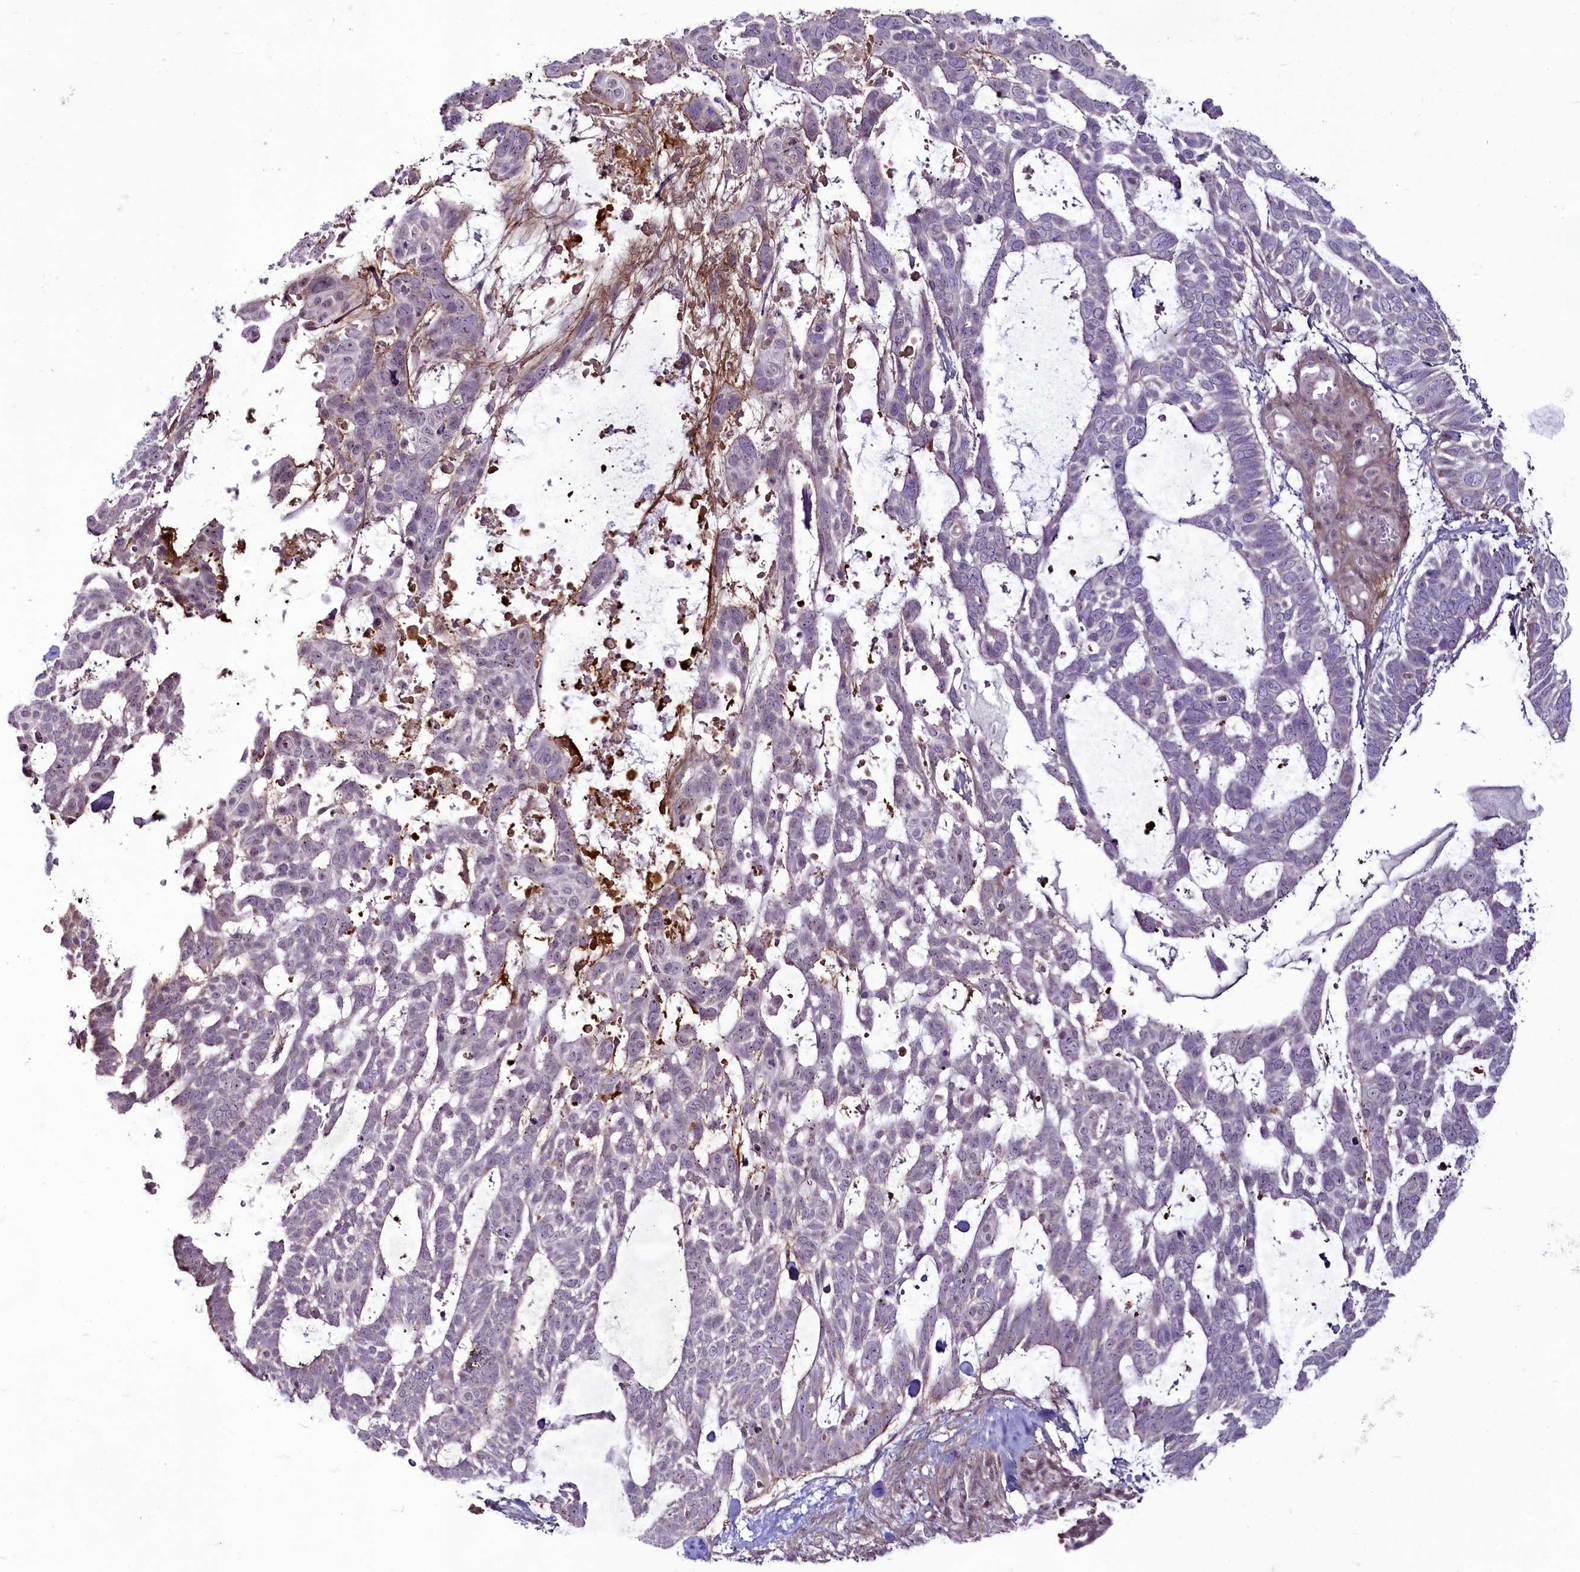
{"staining": {"intensity": "negative", "quantity": "none", "location": "none"}, "tissue": "skin cancer", "cell_type": "Tumor cells", "image_type": "cancer", "snomed": [{"axis": "morphology", "description": "Basal cell carcinoma"}, {"axis": "topography", "description": "Skin"}], "caption": "Immunohistochemistry (IHC) histopathology image of neoplastic tissue: human skin cancer stained with DAB exhibits no significant protein staining in tumor cells.", "gene": "RSBN1", "patient": {"sex": "male", "age": 88}}